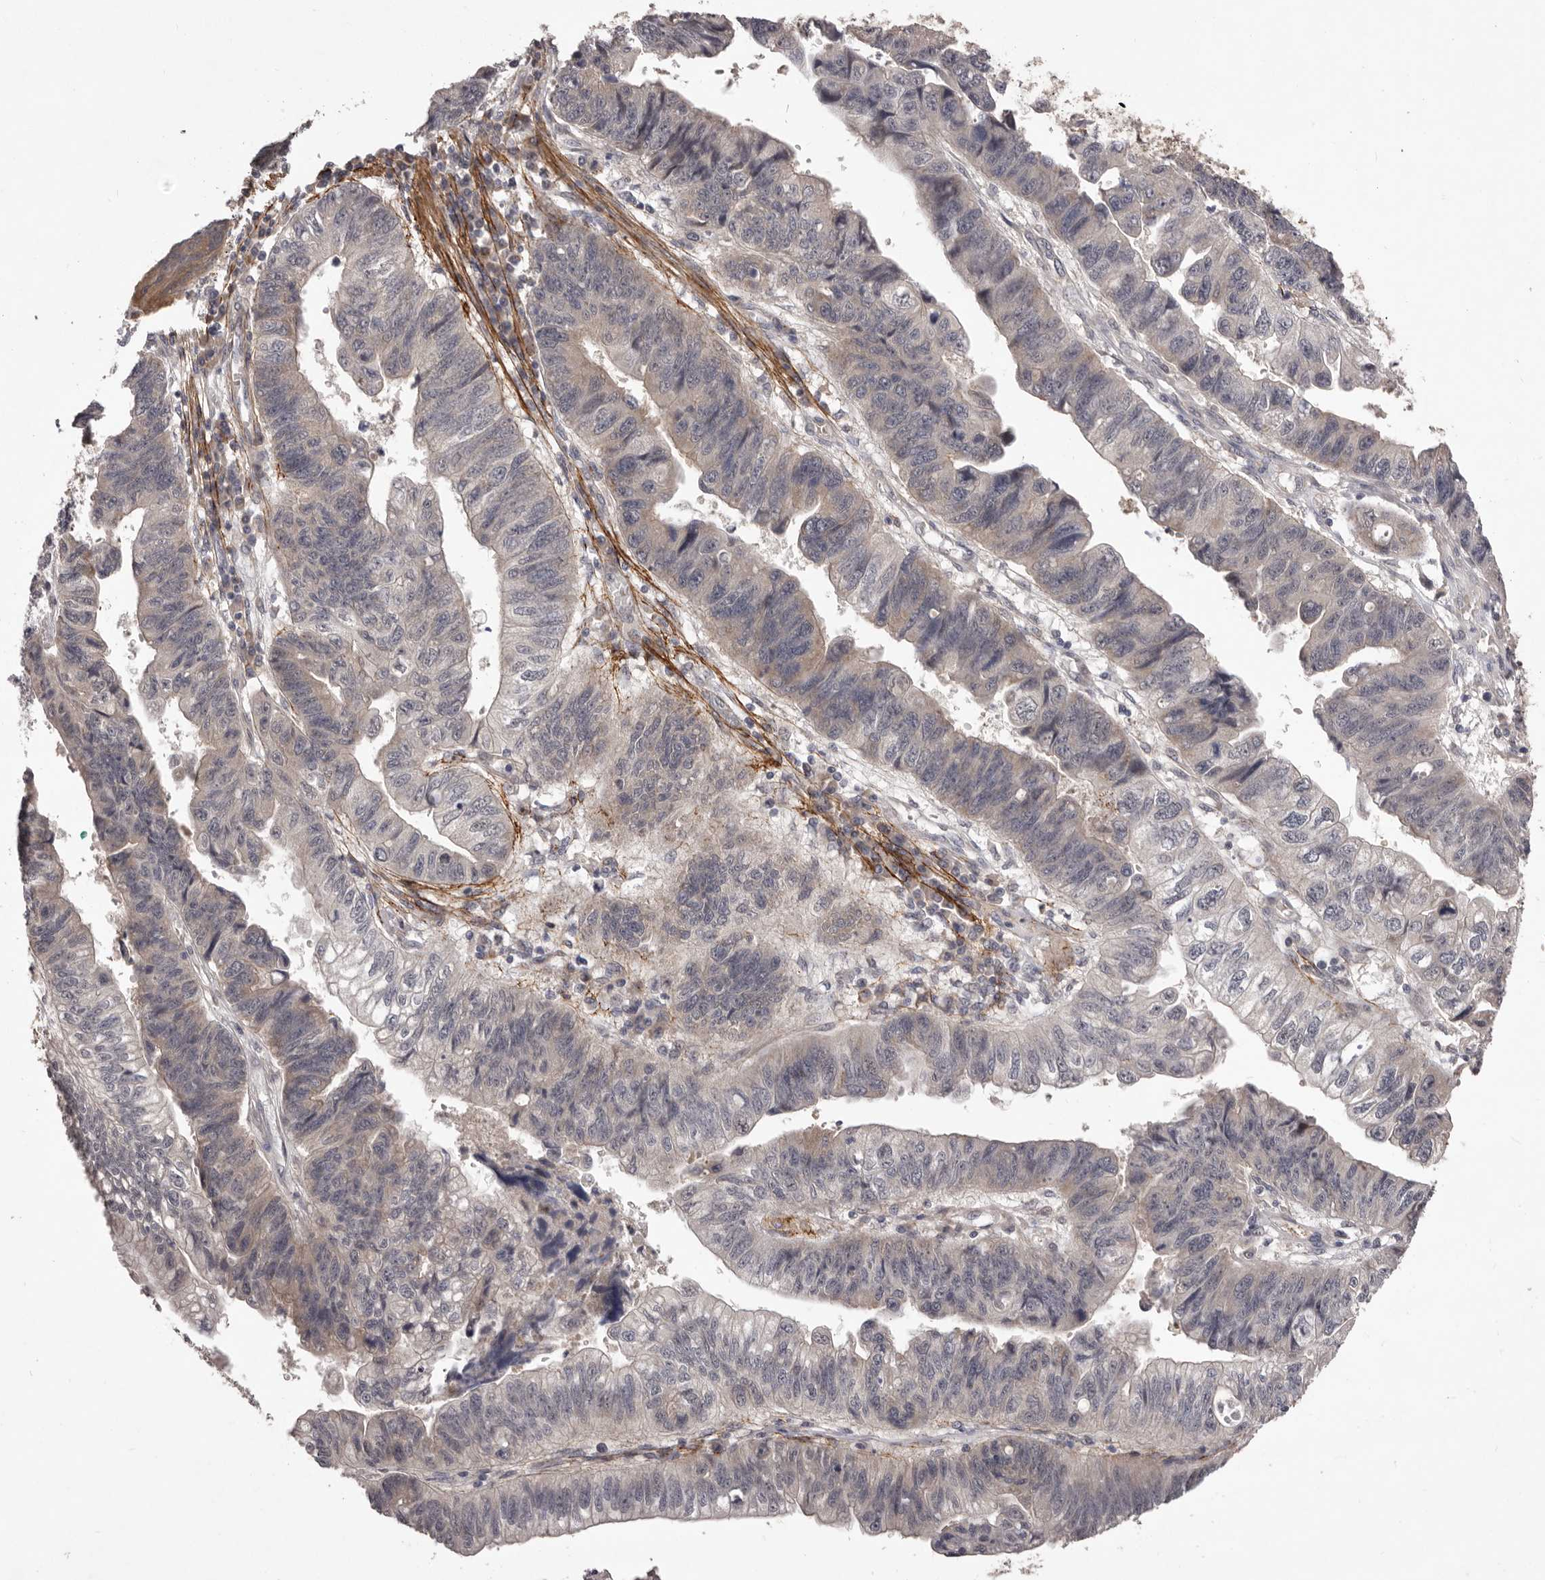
{"staining": {"intensity": "weak", "quantity": "<25%", "location": "cytoplasmic/membranous"}, "tissue": "stomach cancer", "cell_type": "Tumor cells", "image_type": "cancer", "snomed": [{"axis": "morphology", "description": "Adenocarcinoma, NOS"}, {"axis": "topography", "description": "Stomach"}], "caption": "Stomach cancer (adenocarcinoma) was stained to show a protein in brown. There is no significant expression in tumor cells.", "gene": "HBS1L", "patient": {"sex": "male", "age": 59}}